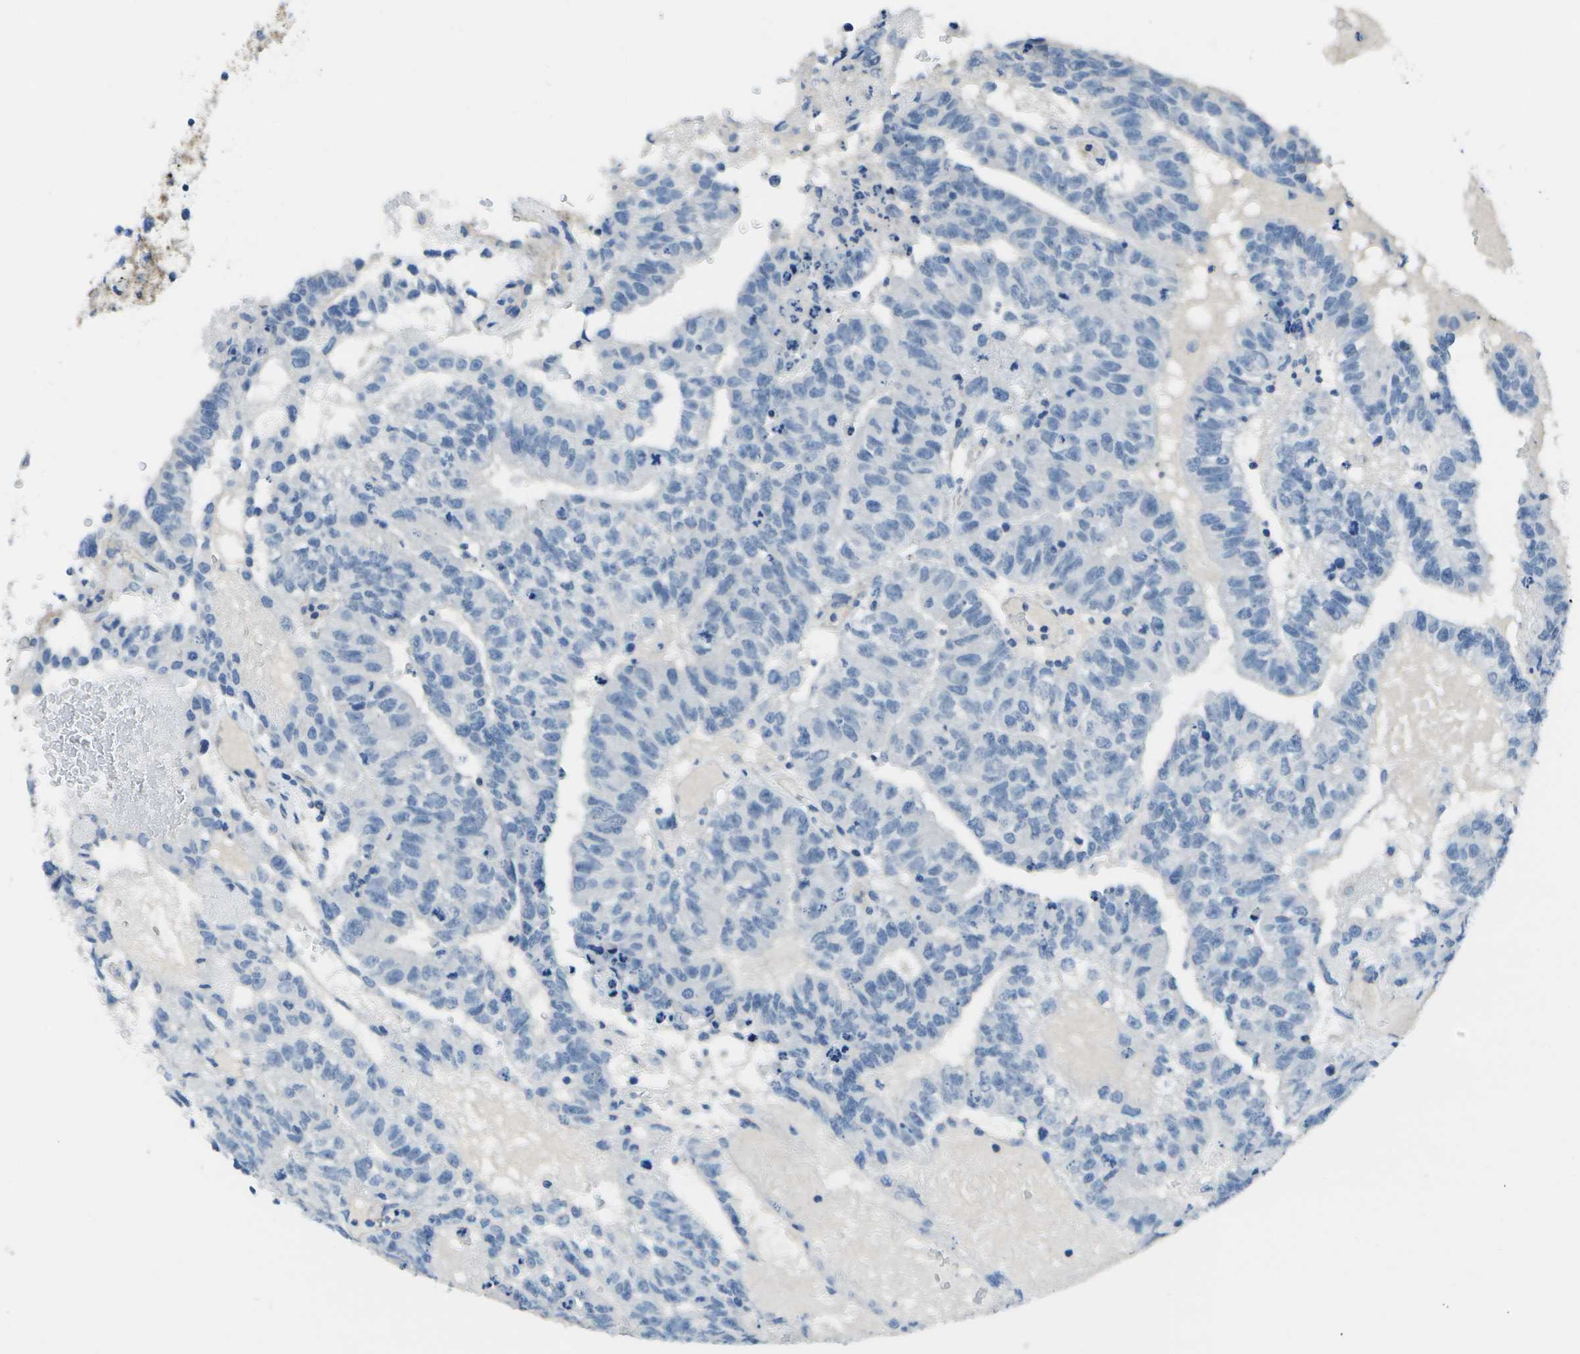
{"staining": {"intensity": "negative", "quantity": "none", "location": "none"}, "tissue": "testis cancer", "cell_type": "Tumor cells", "image_type": "cancer", "snomed": [{"axis": "morphology", "description": "Seminoma, NOS"}, {"axis": "morphology", "description": "Carcinoma, Embryonal, NOS"}, {"axis": "topography", "description": "Testis"}], "caption": "Immunohistochemical staining of human testis cancer demonstrates no significant positivity in tumor cells.", "gene": "DCT", "patient": {"sex": "male", "age": 52}}